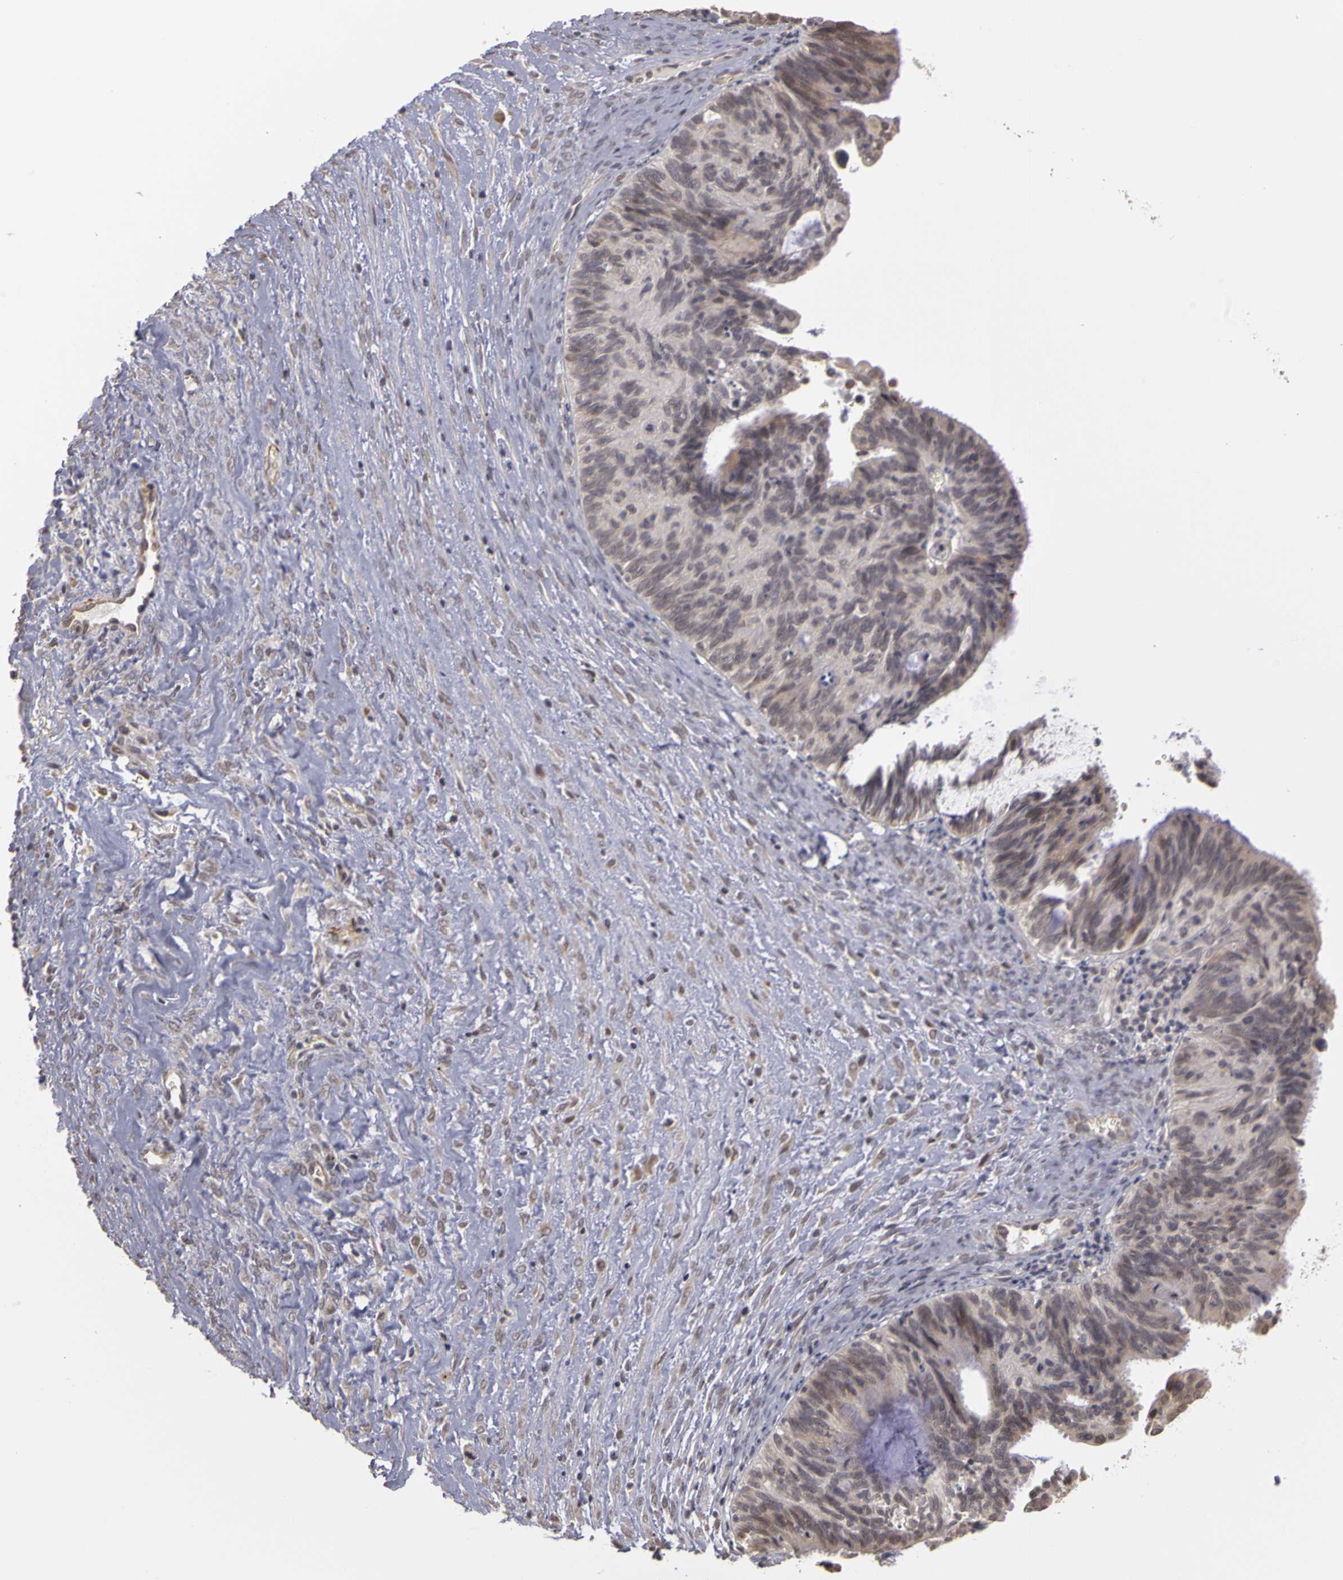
{"staining": {"intensity": "weak", "quantity": "25%-75%", "location": "cytoplasmic/membranous"}, "tissue": "ovarian cancer", "cell_type": "Tumor cells", "image_type": "cancer", "snomed": [{"axis": "morphology", "description": "Carcinoma, endometroid"}, {"axis": "topography", "description": "Ovary"}], "caption": "Protein staining of ovarian cancer tissue demonstrates weak cytoplasmic/membranous staining in about 25%-75% of tumor cells.", "gene": "FRMD7", "patient": {"sex": "female", "age": 52}}